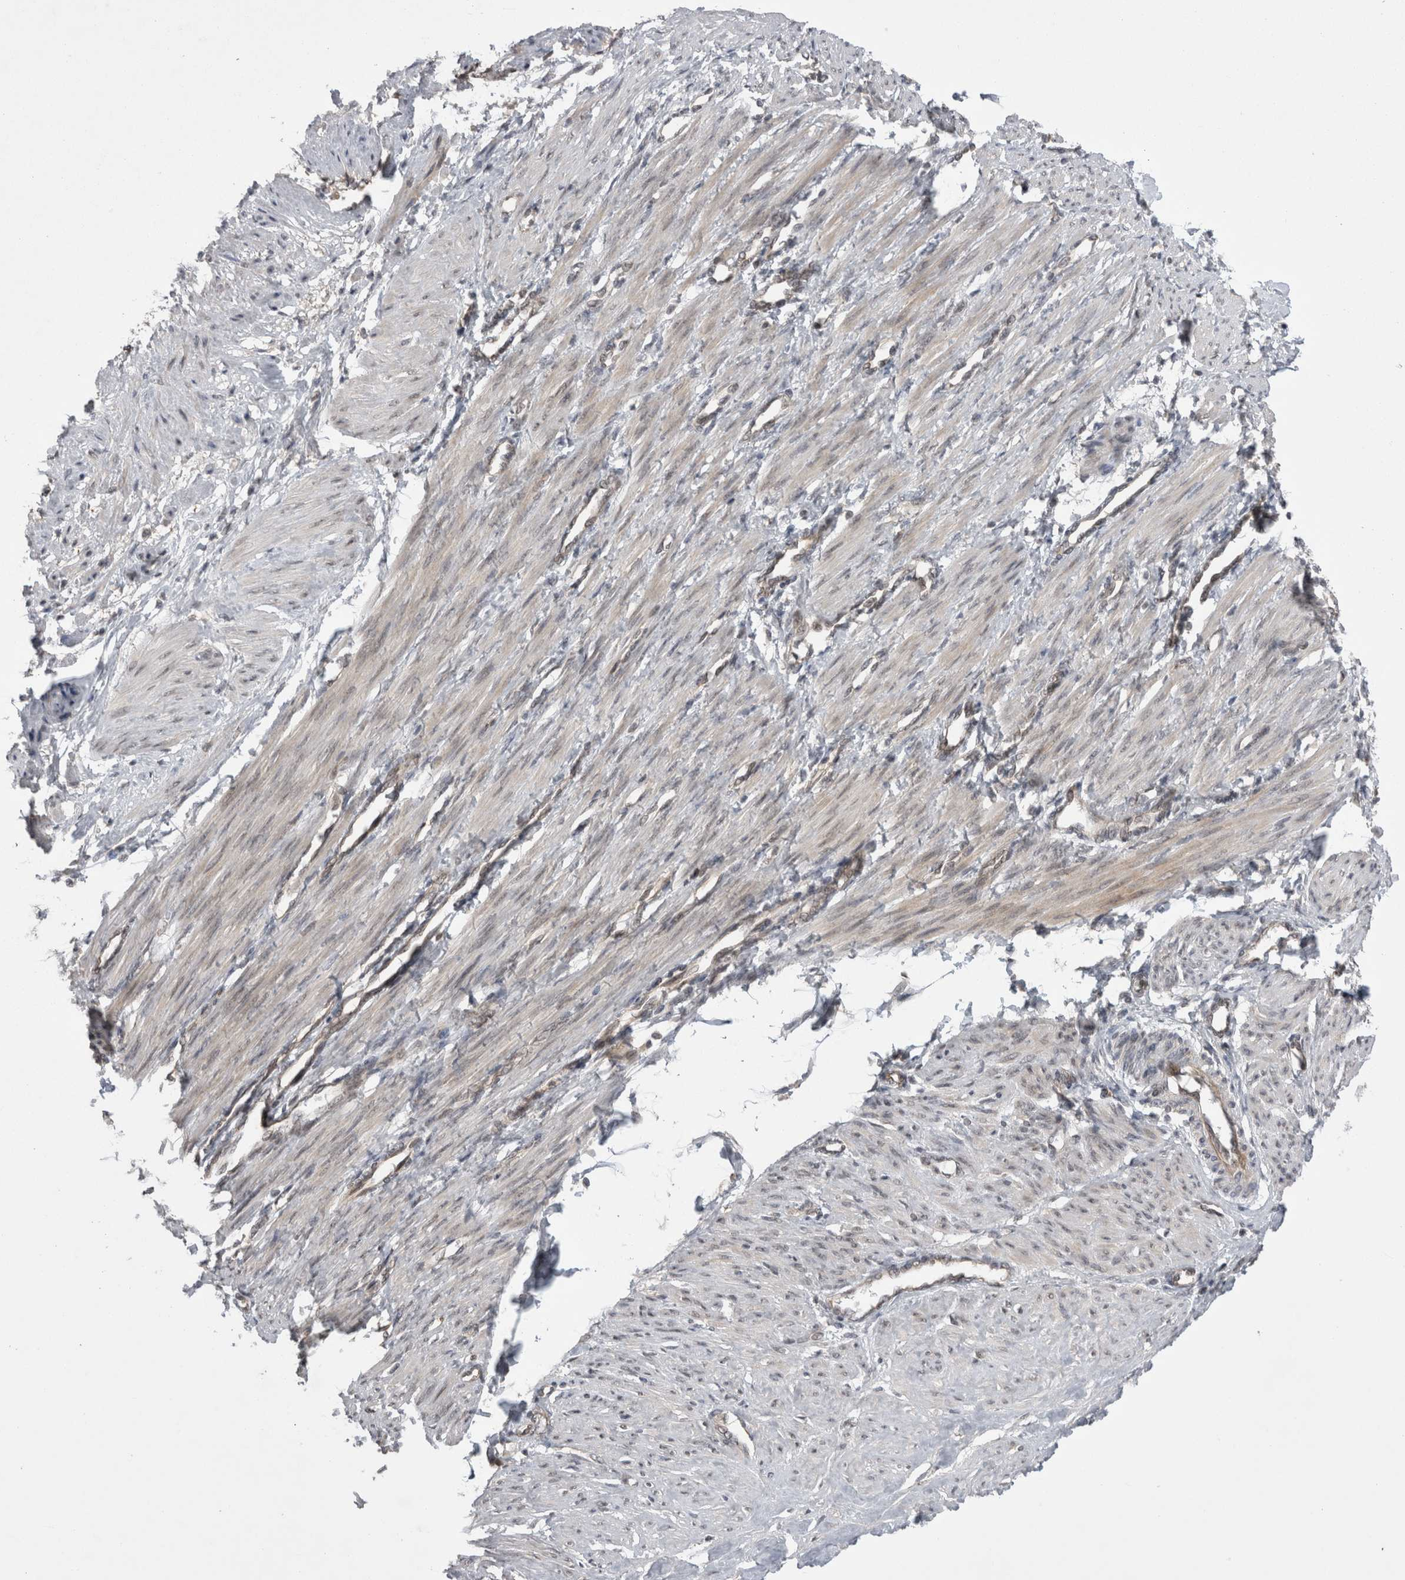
{"staining": {"intensity": "negative", "quantity": "none", "location": "none"}, "tissue": "smooth muscle", "cell_type": "Smooth muscle cells", "image_type": "normal", "snomed": [{"axis": "morphology", "description": "Normal tissue, NOS"}, {"axis": "topography", "description": "Endometrium"}], "caption": "Protein analysis of benign smooth muscle exhibits no significant expression in smooth muscle cells. Nuclei are stained in blue.", "gene": "ZNF341", "patient": {"sex": "female", "age": 33}}